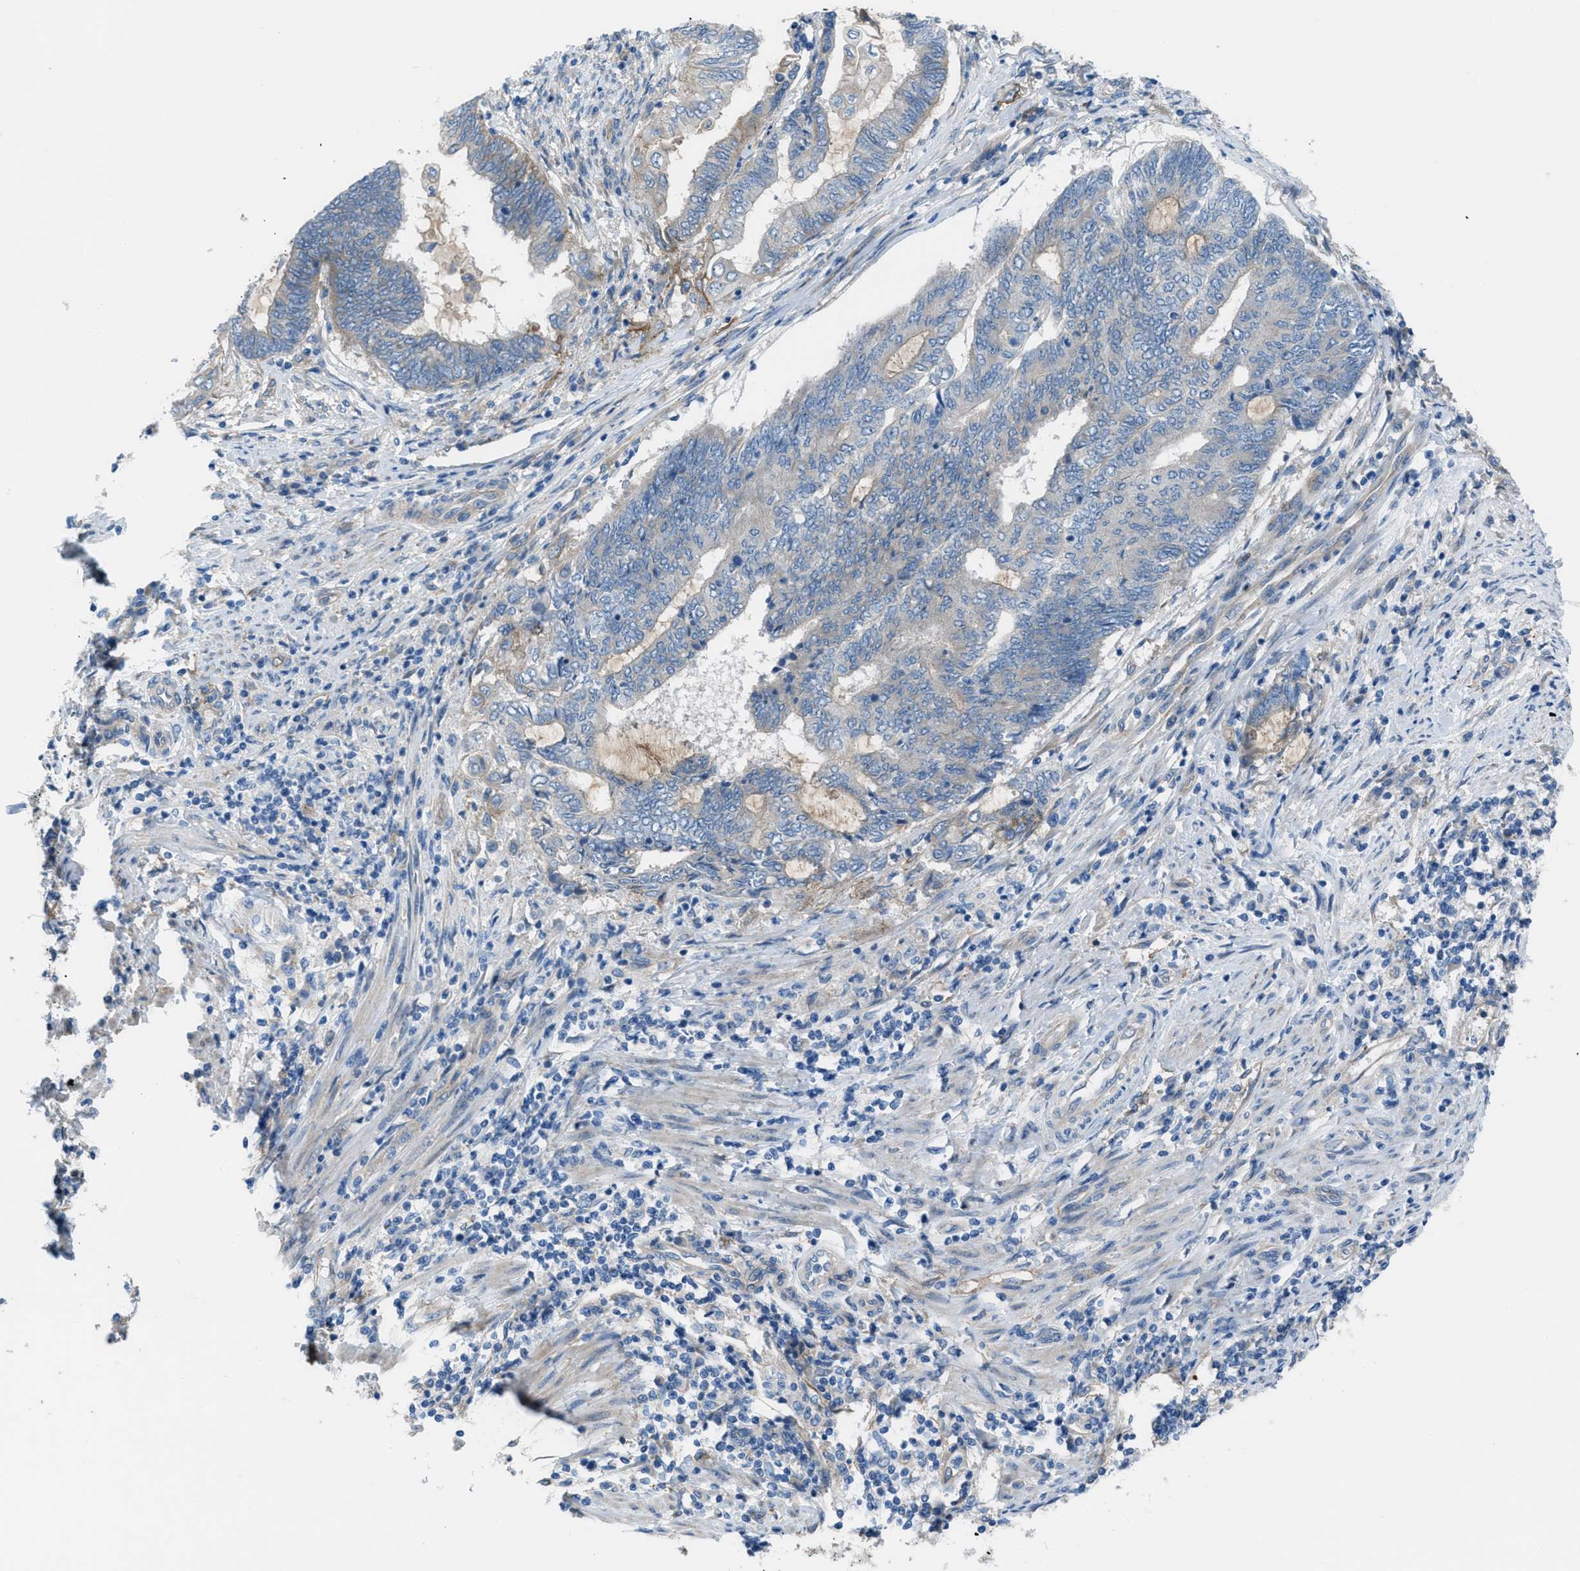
{"staining": {"intensity": "negative", "quantity": "none", "location": "none"}, "tissue": "endometrial cancer", "cell_type": "Tumor cells", "image_type": "cancer", "snomed": [{"axis": "morphology", "description": "Adenocarcinoma, NOS"}, {"axis": "topography", "description": "Uterus"}, {"axis": "topography", "description": "Endometrium"}], "caption": "Adenocarcinoma (endometrial) was stained to show a protein in brown. There is no significant expression in tumor cells.", "gene": "EGFR", "patient": {"sex": "female", "age": 70}}